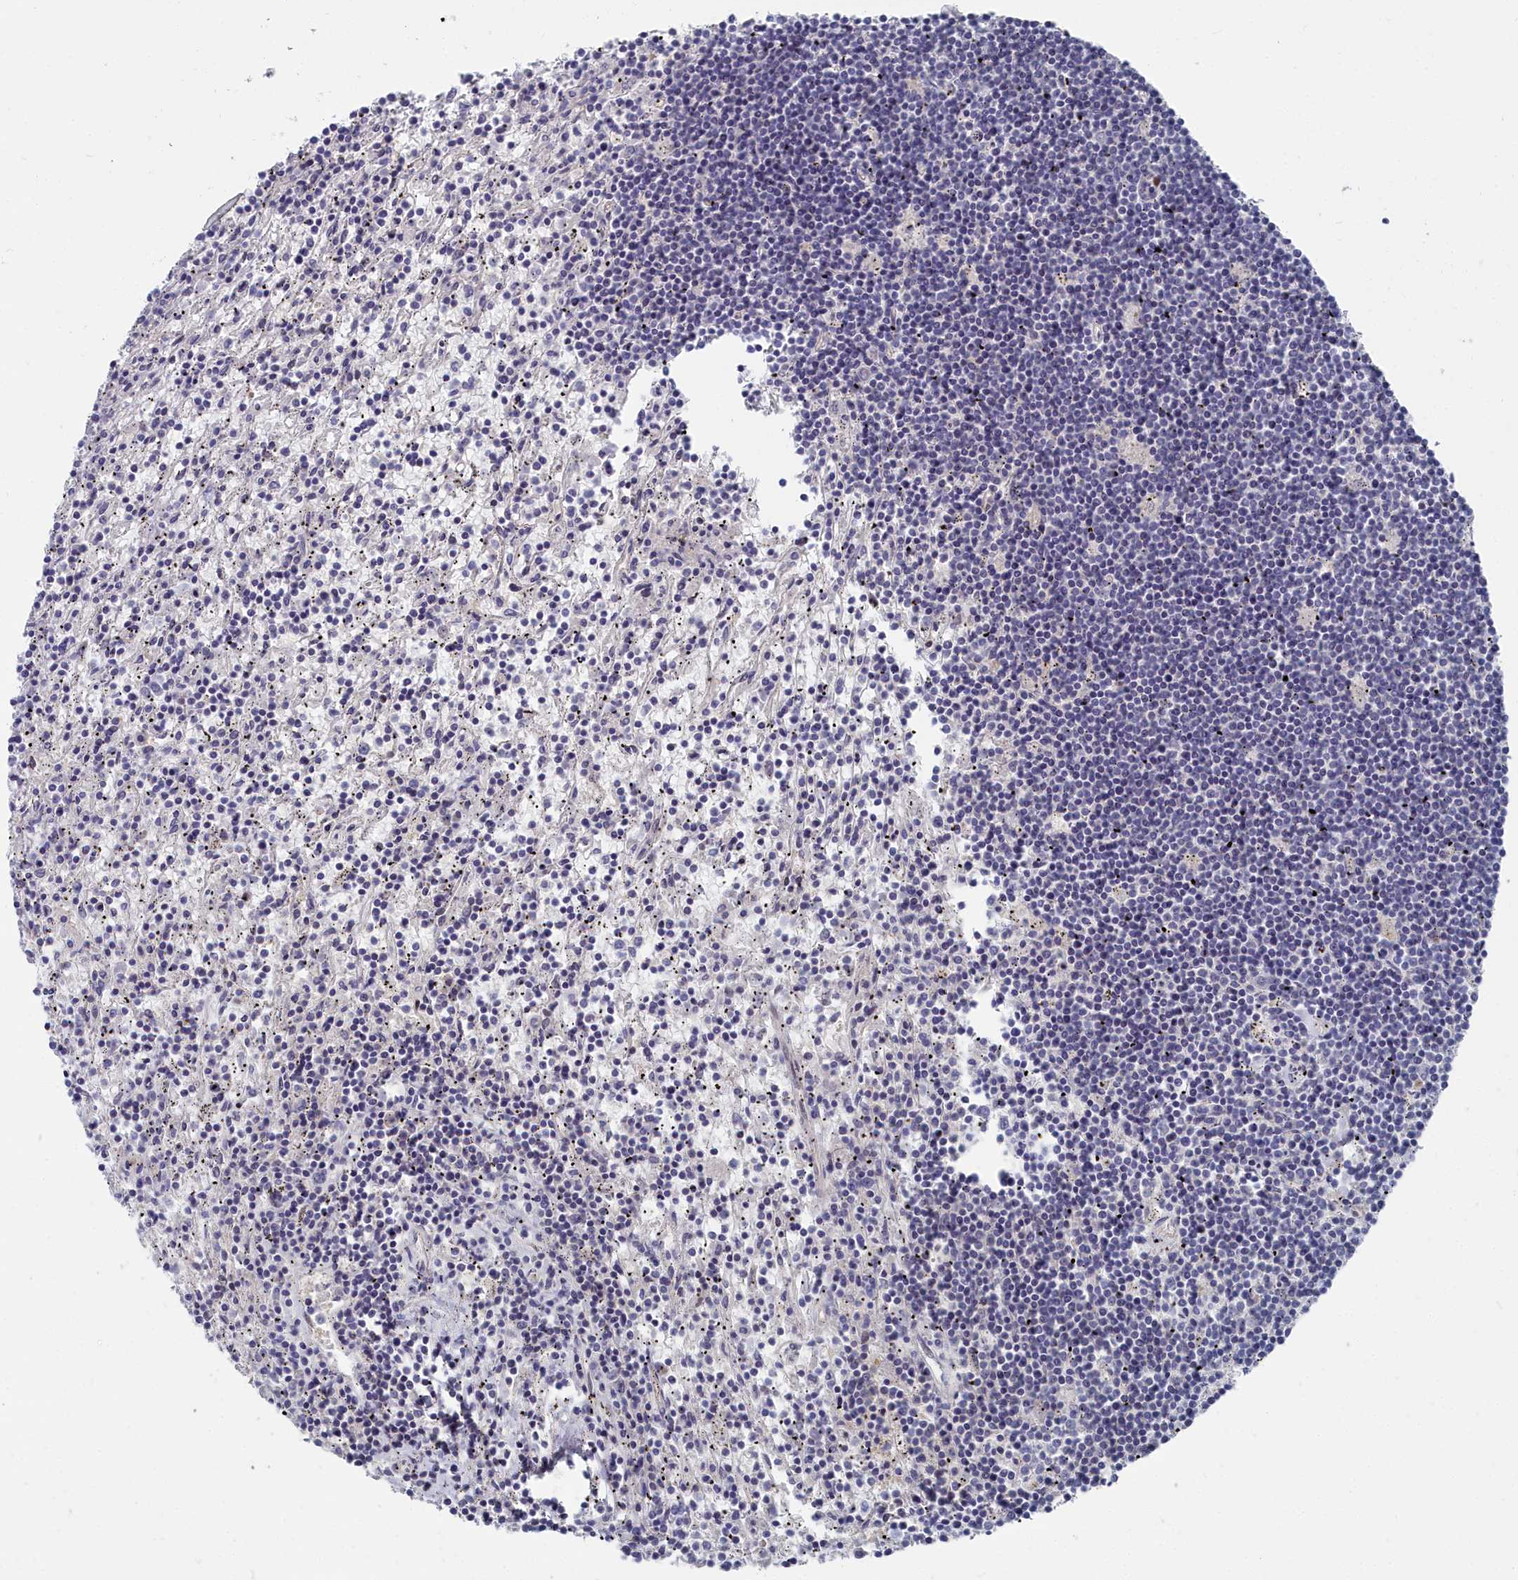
{"staining": {"intensity": "negative", "quantity": "none", "location": "none"}, "tissue": "lymphoma", "cell_type": "Tumor cells", "image_type": "cancer", "snomed": [{"axis": "morphology", "description": "Malignant lymphoma, non-Hodgkin's type, Low grade"}, {"axis": "topography", "description": "Spleen"}], "caption": "Immunohistochemistry of human lymphoma exhibits no staining in tumor cells.", "gene": "RPS27A", "patient": {"sex": "male", "age": 76}}